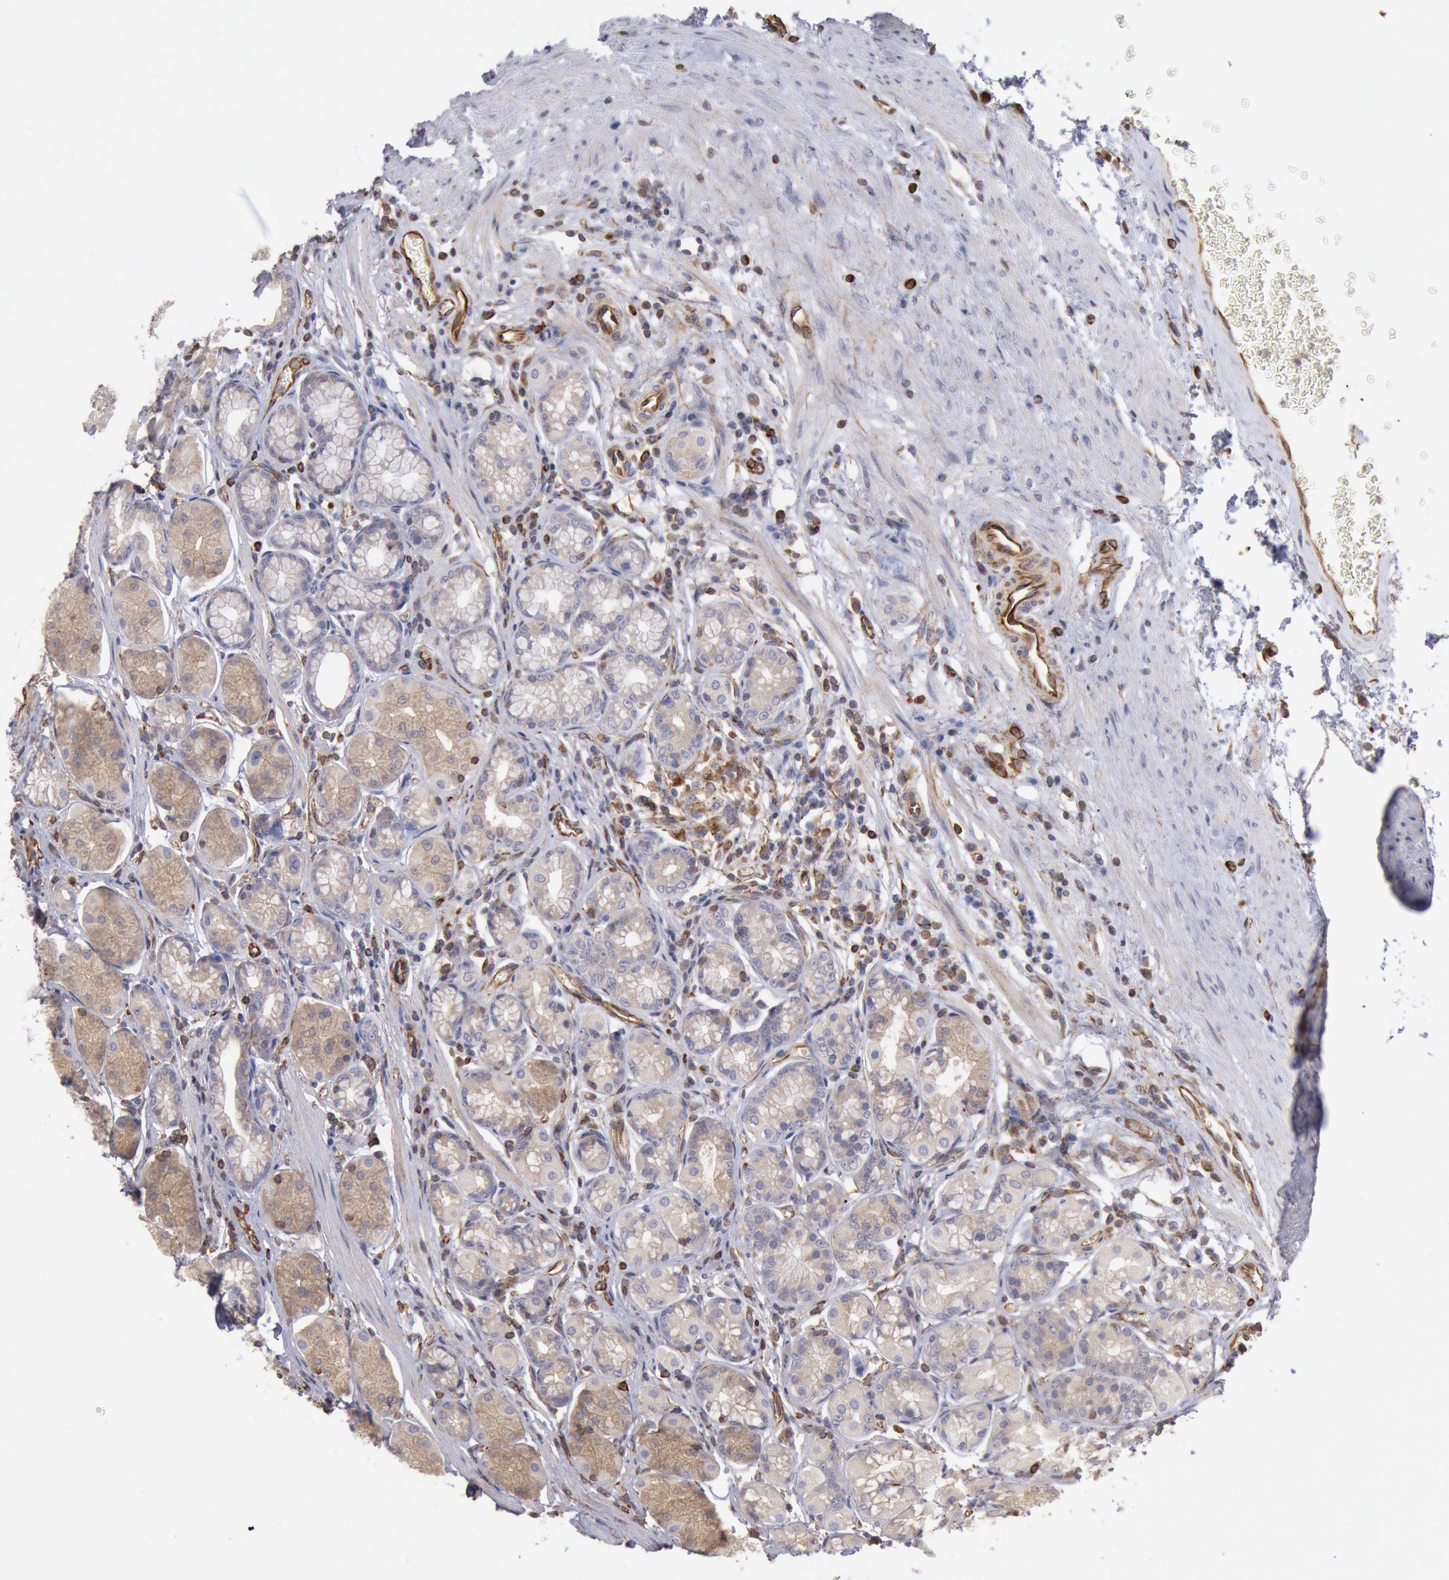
{"staining": {"intensity": "weak", "quantity": ">75%", "location": "cytoplasmic/membranous"}, "tissue": "stomach", "cell_type": "Glandular cells", "image_type": "normal", "snomed": [{"axis": "morphology", "description": "Normal tissue, NOS"}, {"axis": "topography", "description": "Stomach"}, {"axis": "topography", "description": "Stomach, lower"}], "caption": "A high-resolution micrograph shows IHC staining of normal stomach, which reveals weak cytoplasmic/membranous expression in about >75% of glandular cells.", "gene": "RNF139", "patient": {"sex": "male", "age": 76}}